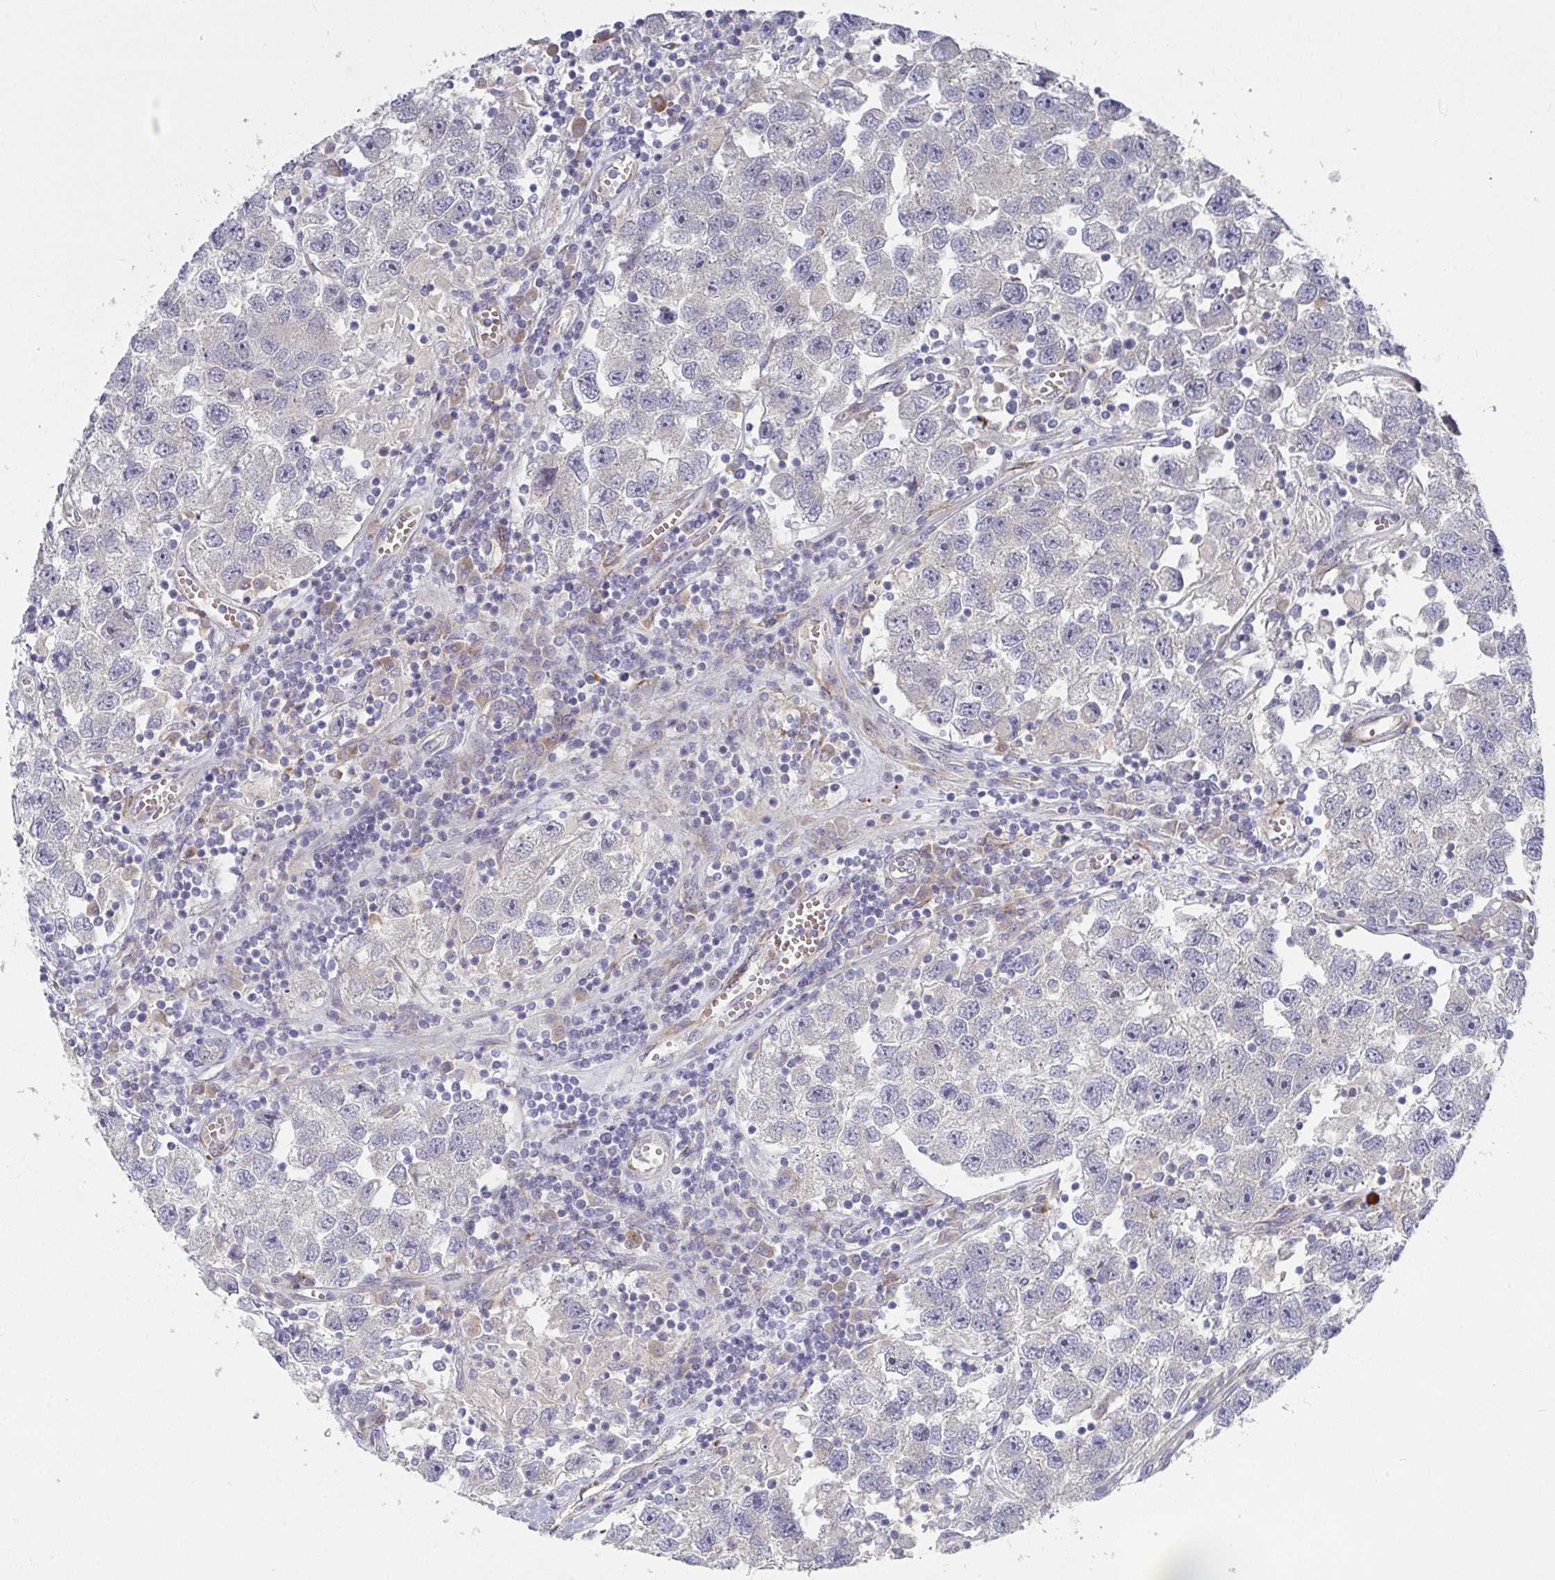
{"staining": {"intensity": "negative", "quantity": "none", "location": "none"}, "tissue": "testis cancer", "cell_type": "Tumor cells", "image_type": "cancer", "snomed": [{"axis": "morphology", "description": "Seminoma, NOS"}, {"axis": "topography", "description": "Testis"}], "caption": "This is a micrograph of immunohistochemistry staining of seminoma (testis), which shows no positivity in tumor cells.", "gene": "RHEBL1", "patient": {"sex": "male", "age": 26}}